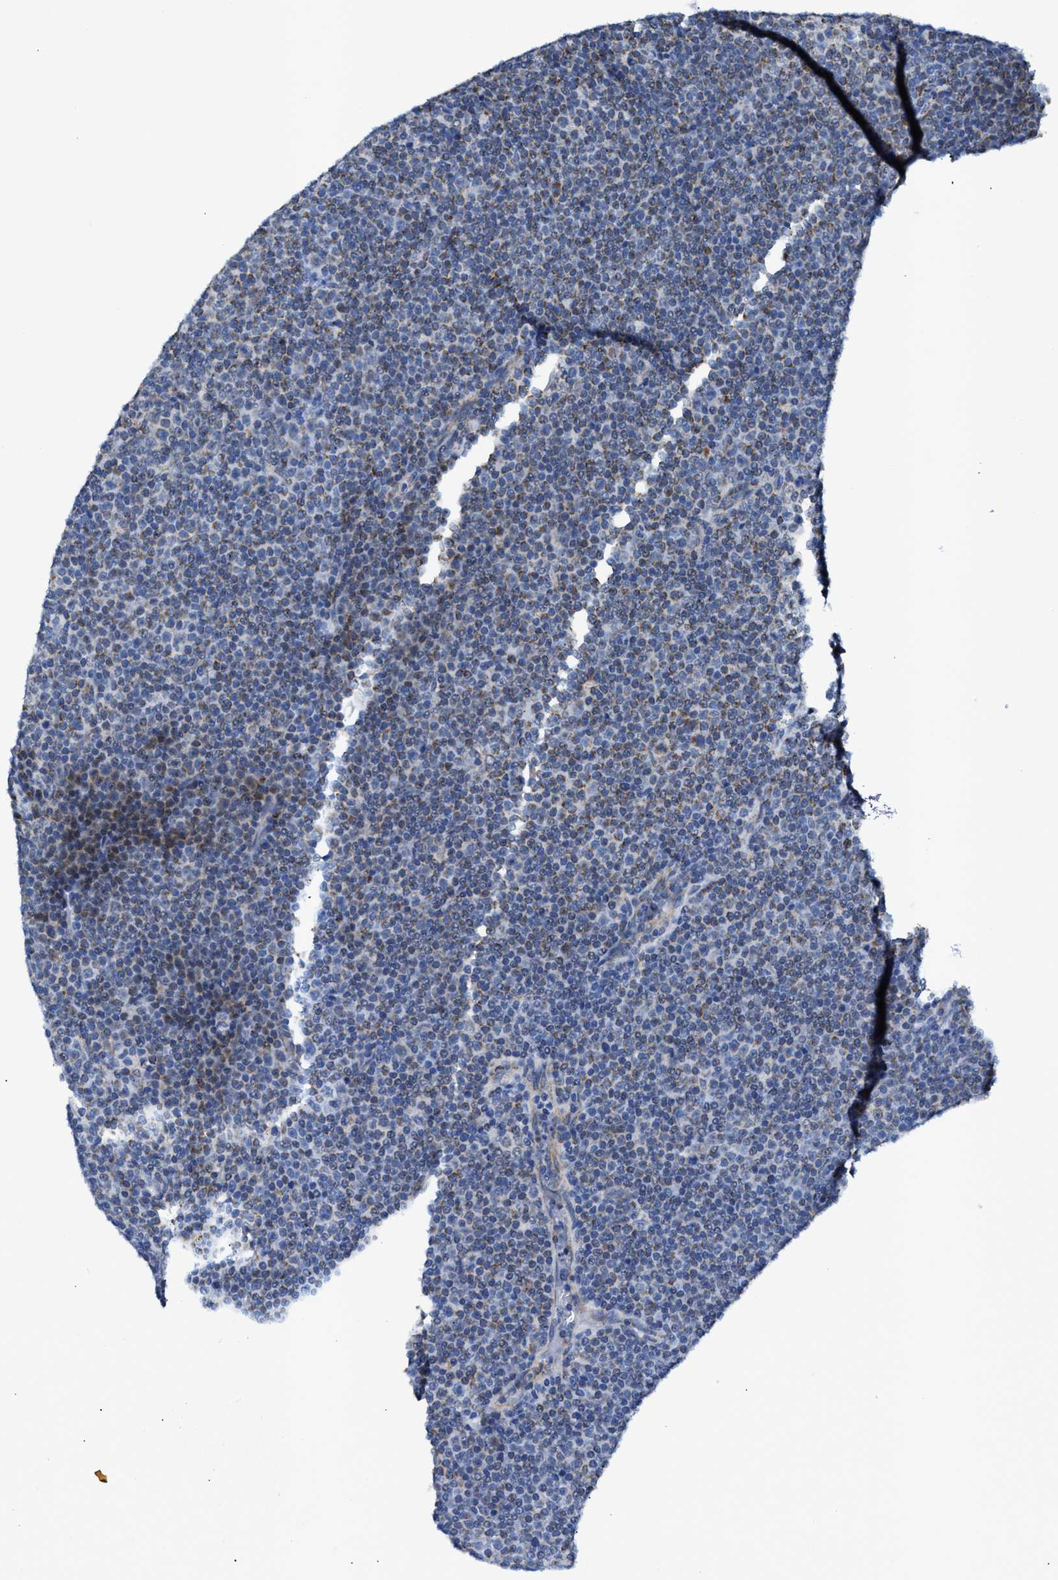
{"staining": {"intensity": "negative", "quantity": "none", "location": "none"}, "tissue": "lymphoma", "cell_type": "Tumor cells", "image_type": "cancer", "snomed": [{"axis": "morphology", "description": "Malignant lymphoma, non-Hodgkin's type, Low grade"}, {"axis": "topography", "description": "Lymph node"}], "caption": "IHC histopathology image of malignant lymphoma, non-Hodgkin's type (low-grade) stained for a protein (brown), which displays no positivity in tumor cells.", "gene": "JAG1", "patient": {"sex": "female", "age": 67}}